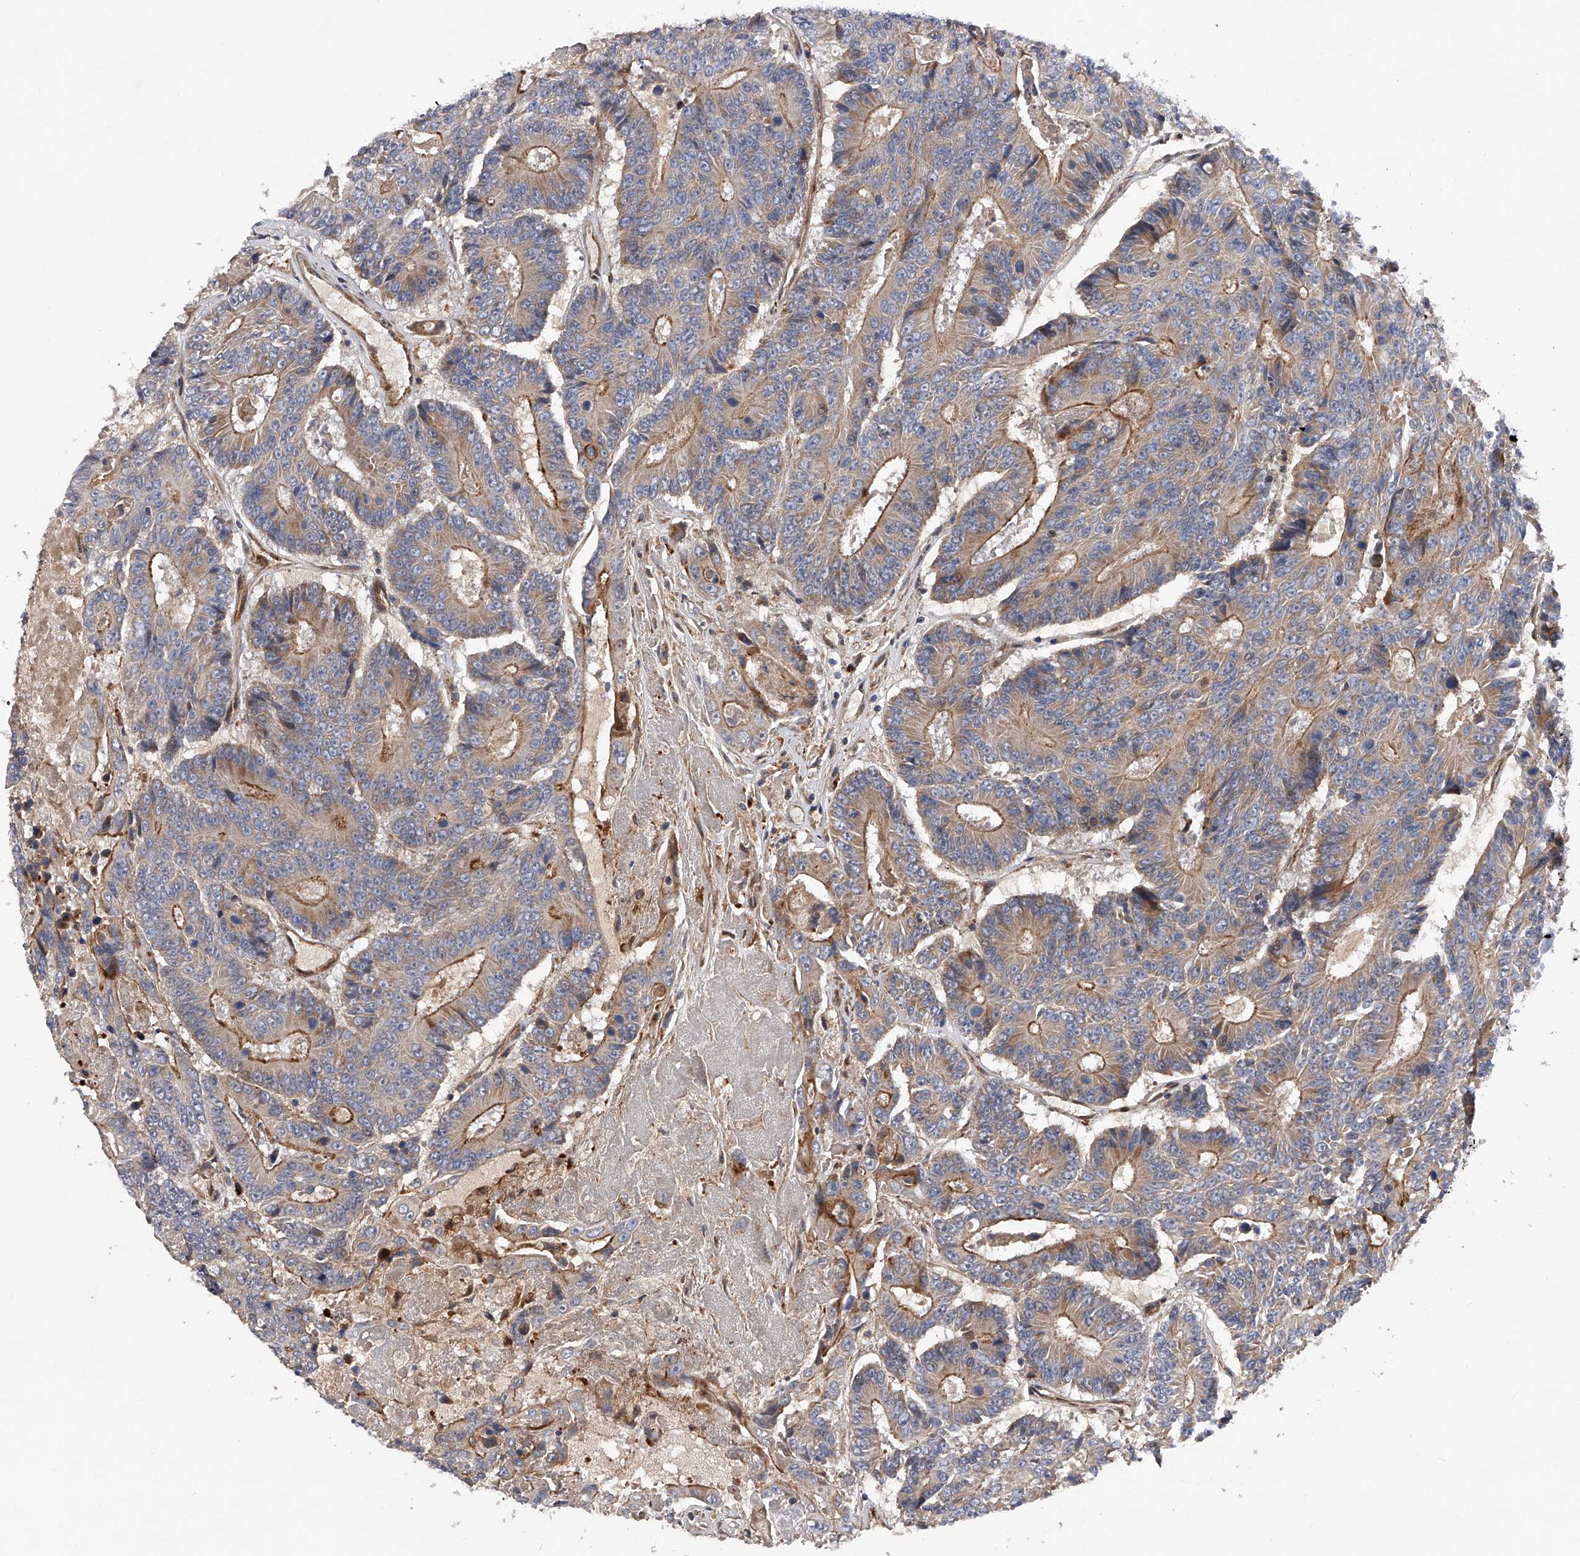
{"staining": {"intensity": "moderate", "quantity": "25%-75%", "location": "cytoplasmic/membranous"}, "tissue": "colorectal cancer", "cell_type": "Tumor cells", "image_type": "cancer", "snomed": [{"axis": "morphology", "description": "Adenocarcinoma, NOS"}, {"axis": "topography", "description": "Colon"}], "caption": "Approximately 25%-75% of tumor cells in colorectal cancer reveal moderate cytoplasmic/membranous protein staining as visualized by brown immunohistochemical staining.", "gene": "PDSS2", "patient": {"sex": "male", "age": 83}}